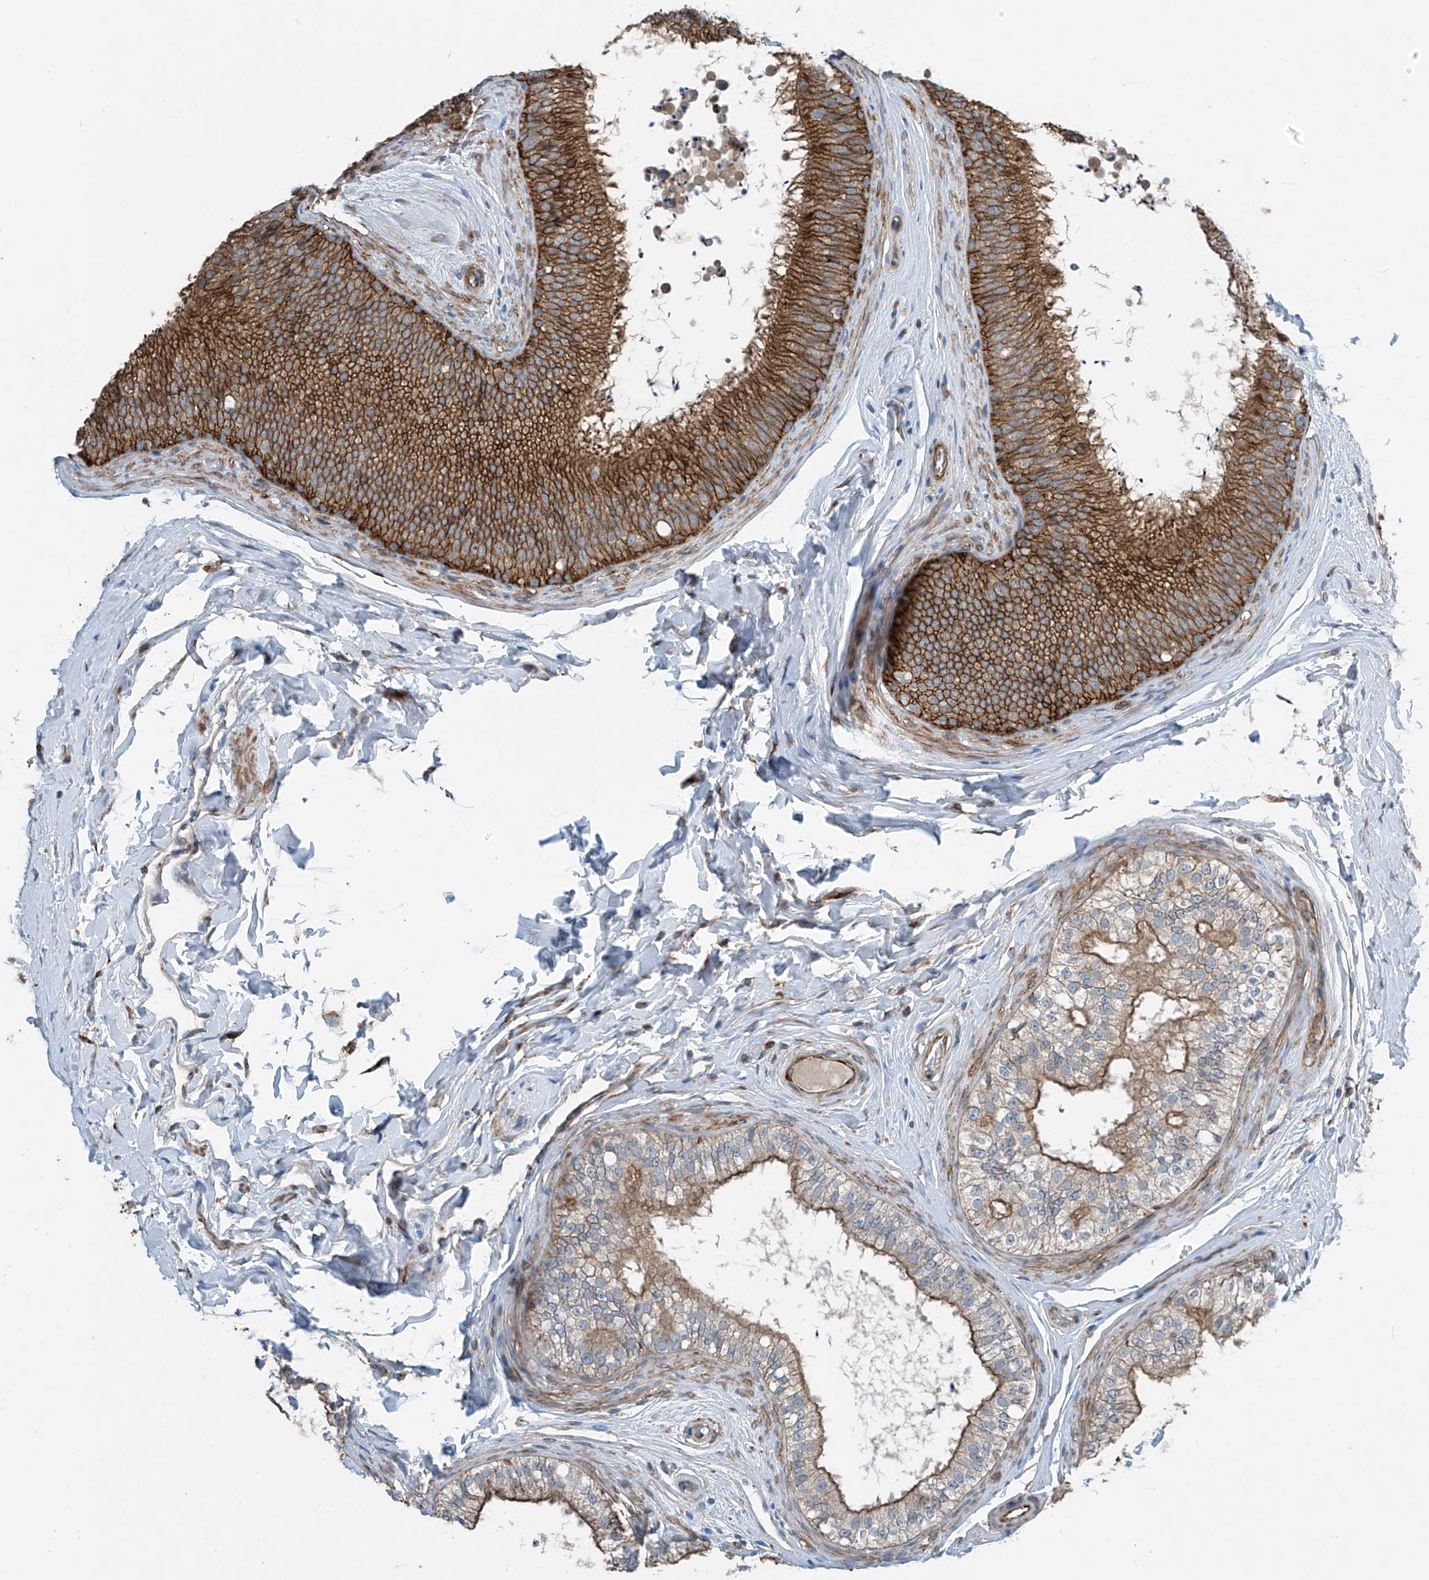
{"staining": {"intensity": "strong", "quantity": ">75%", "location": "cytoplasmic/membranous"}, "tissue": "epididymis", "cell_type": "Glandular cells", "image_type": "normal", "snomed": [{"axis": "morphology", "description": "Normal tissue, NOS"}, {"axis": "topography", "description": "Epididymis"}], "caption": "Benign epididymis demonstrates strong cytoplasmic/membranous positivity in approximately >75% of glandular cells.", "gene": "SLC1A5", "patient": {"sex": "male", "age": 29}}